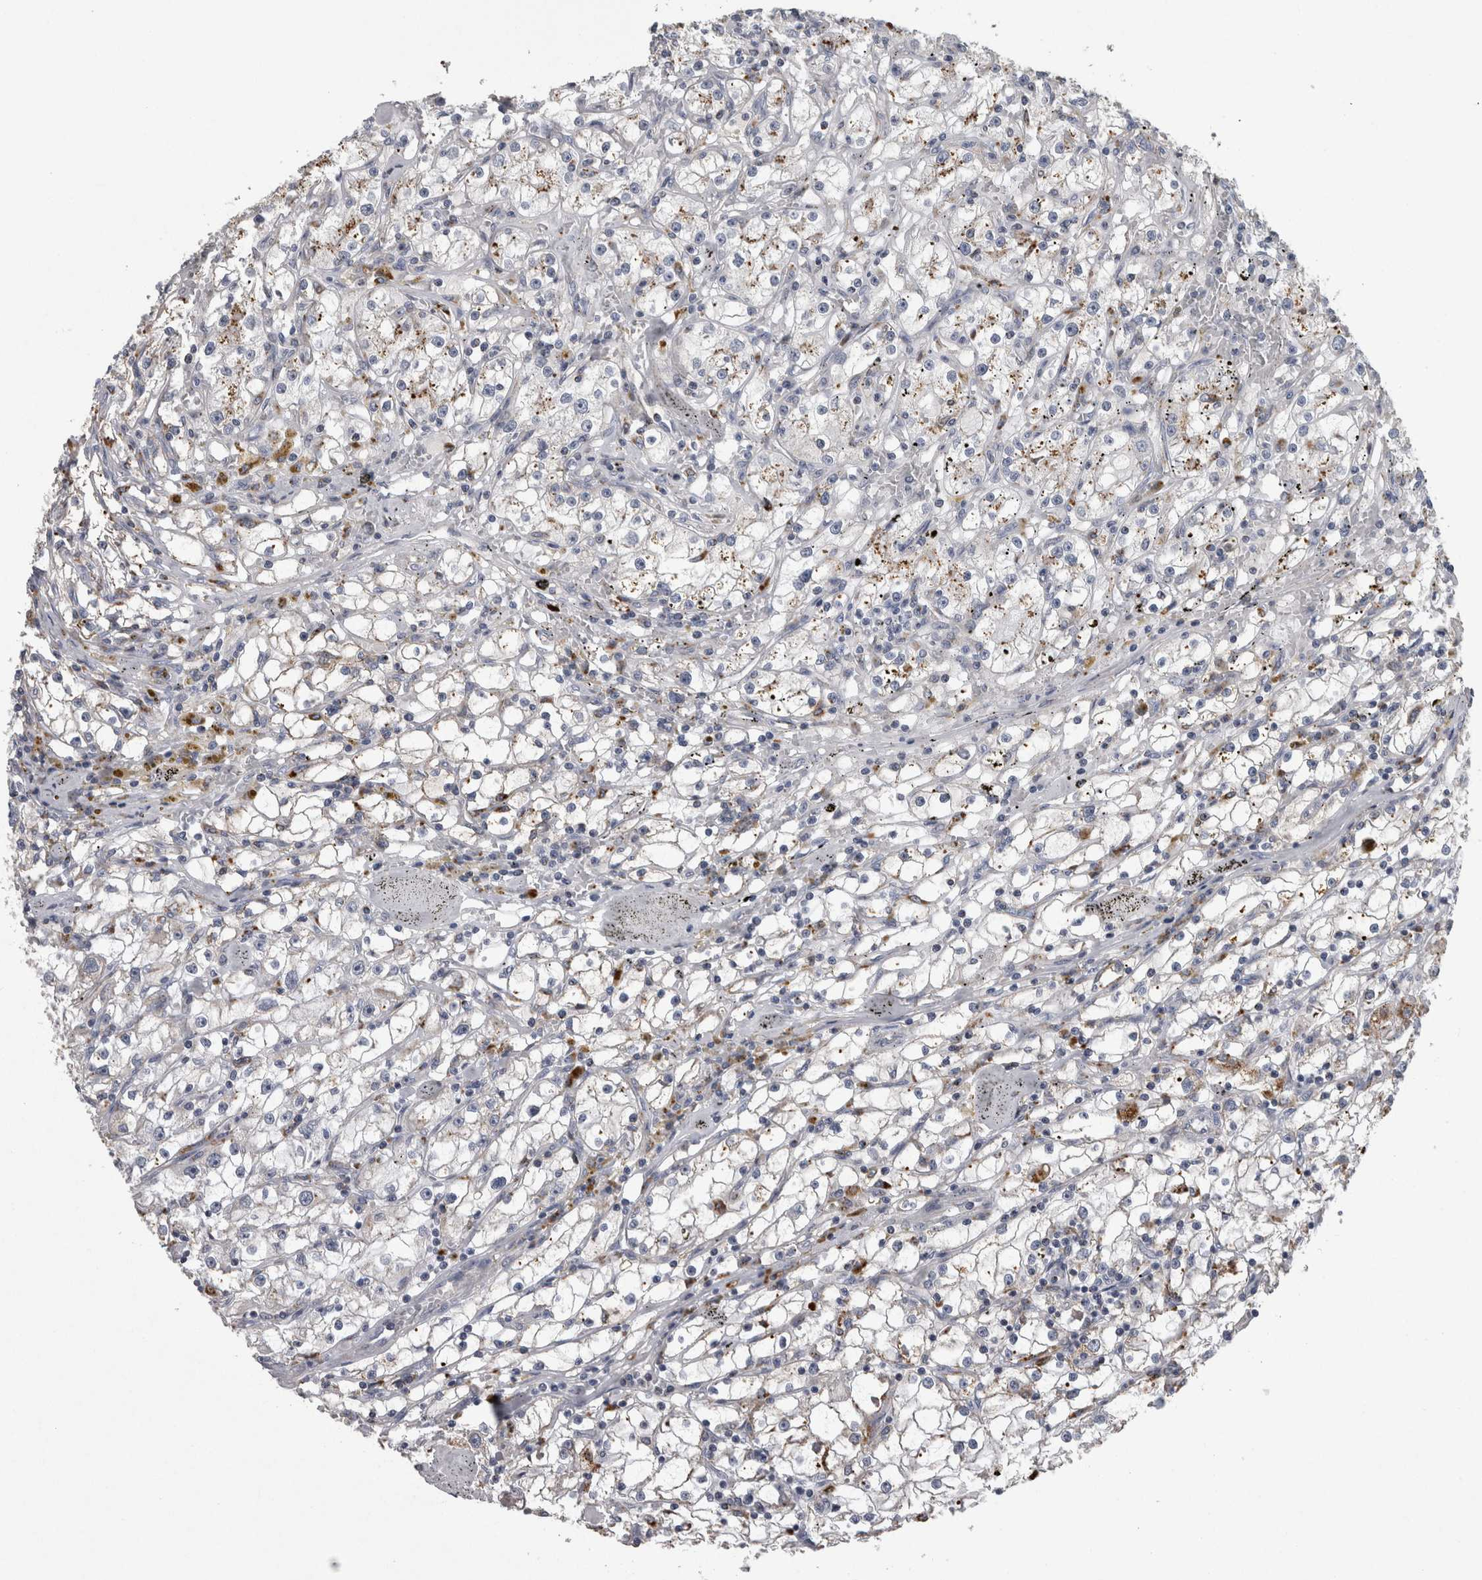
{"staining": {"intensity": "weak", "quantity": "25%-75%", "location": "cytoplasmic/membranous"}, "tissue": "renal cancer", "cell_type": "Tumor cells", "image_type": "cancer", "snomed": [{"axis": "morphology", "description": "Adenocarcinoma, NOS"}, {"axis": "topography", "description": "Kidney"}], "caption": "Approximately 25%-75% of tumor cells in human renal adenocarcinoma show weak cytoplasmic/membranous protein staining as visualized by brown immunohistochemical staining.", "gene": "DPP7", "patient": {"sex": "male", "age": 56}}